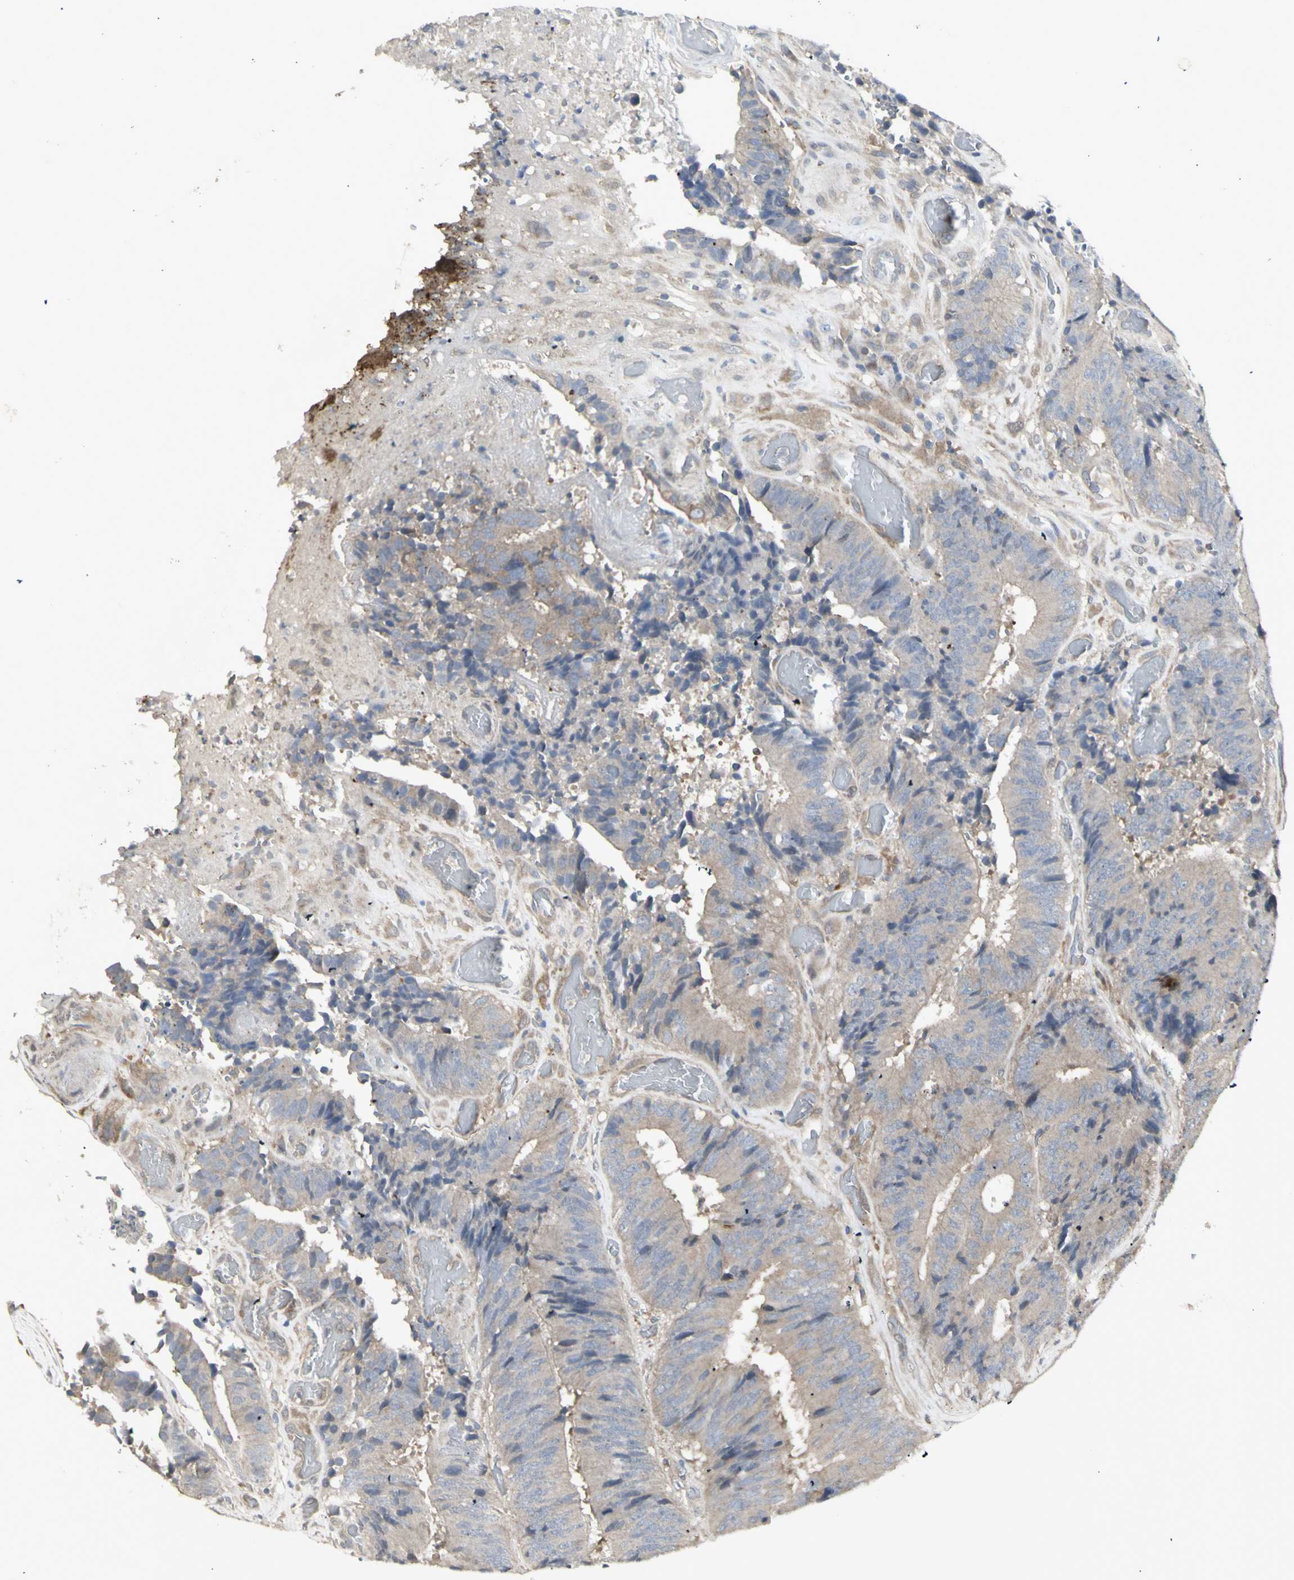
{"staining": {"intensity": "weak", "quantity": ">75%", "location": "cytoplasmic/membranous"}, "tissue": "colorectal cancer", "cell_type": "Tumor cells", "image_type": "cancer", "snomed": [{"axis": "morphology", "description": "Adenocarcinoma, NOS"}, {"axis": "topography", "description": "Rectum"}], "caption": "DAB (3,3'-diaminobenzidine) immunohistochemical staining of colorectal adenocarcinoma shows weak cytoplasmic/membranous protein staining in approximately >75% of tumor cells.", "gene": "CHURC1-FNTB", "patient": {"sex": "male", "age": 72}}